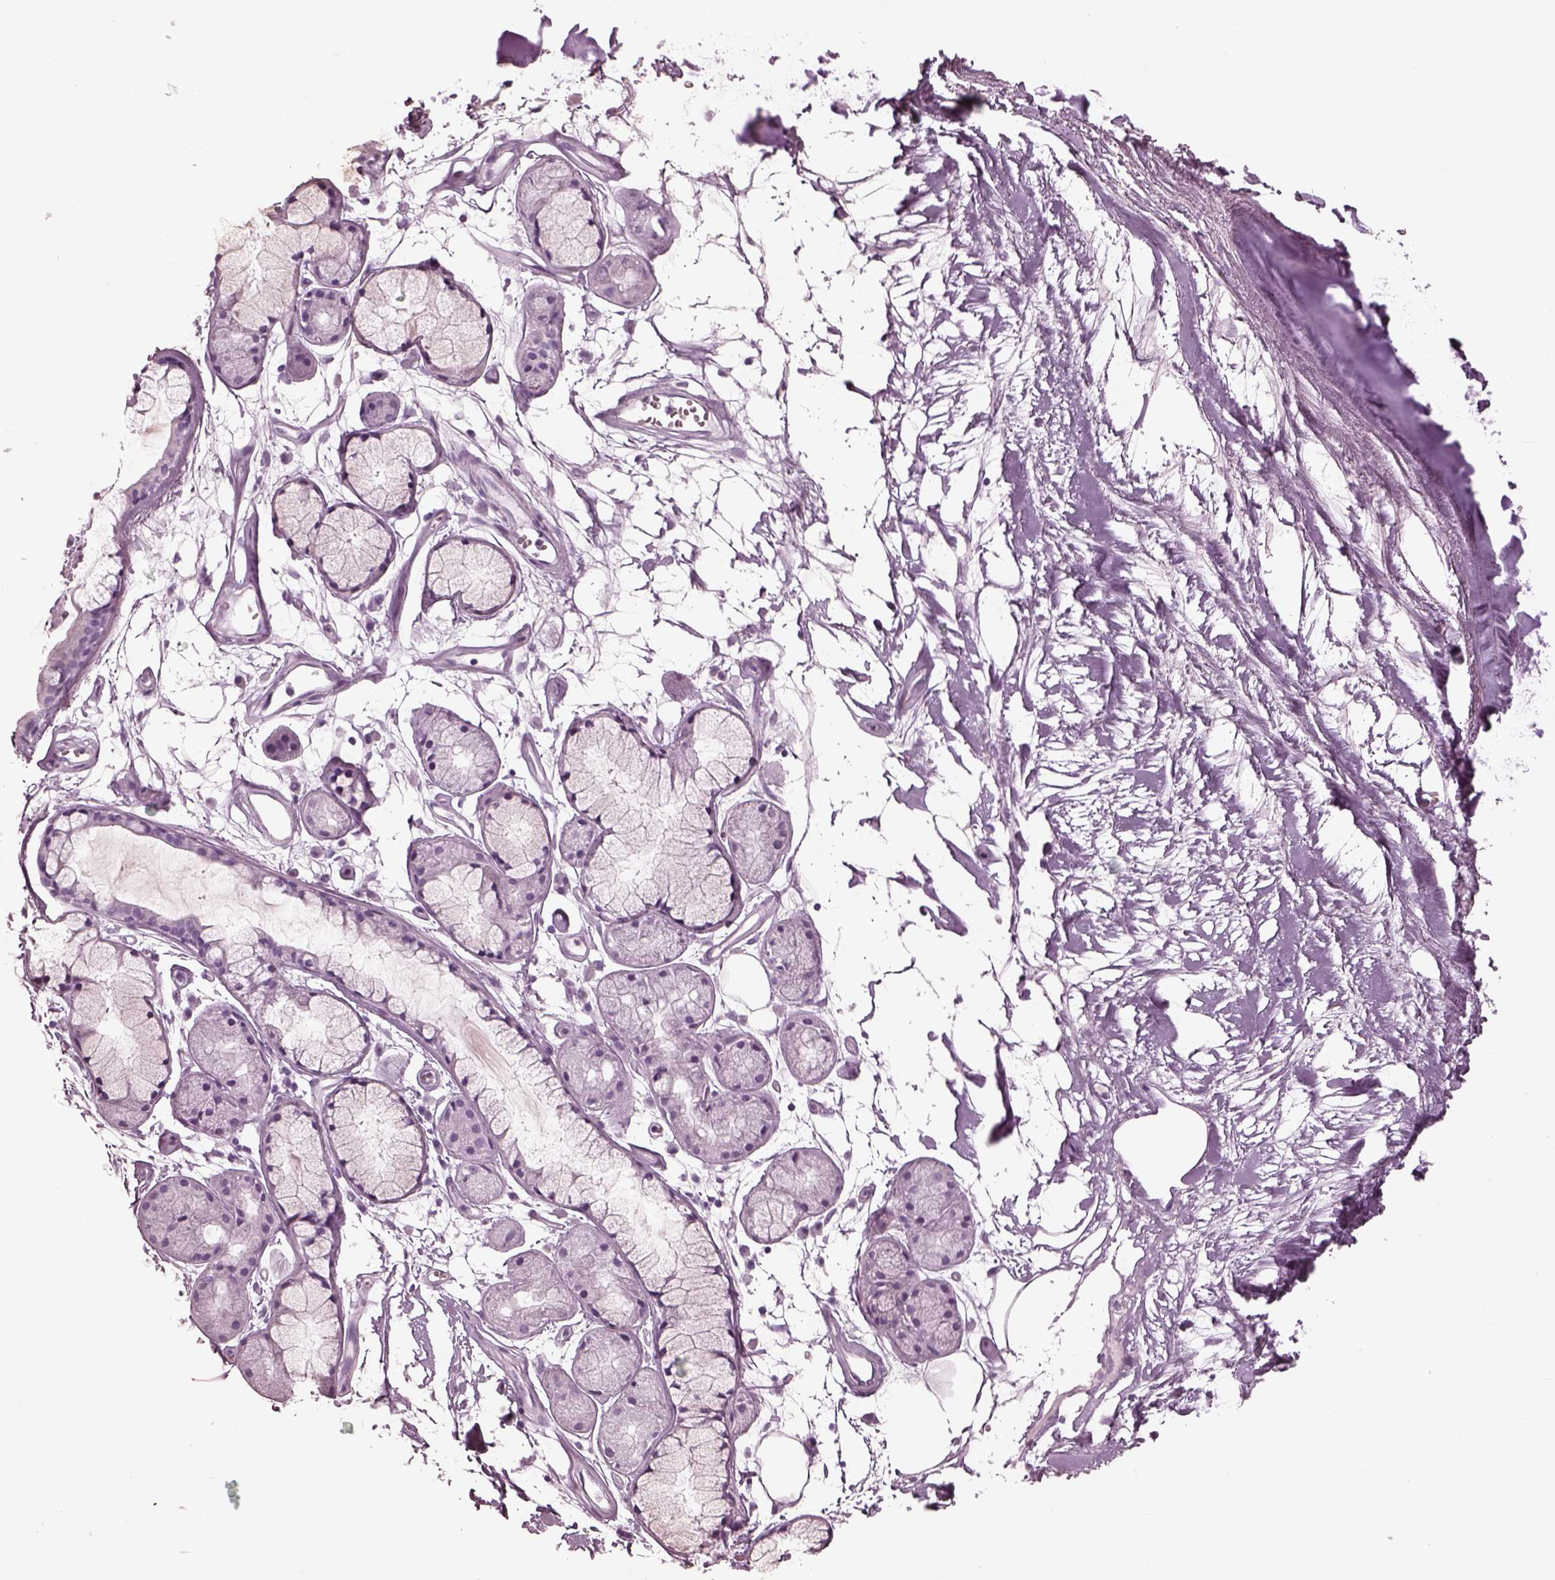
{"staining": {"intensity": "negative", "quantity": "none", "location": "none"}, "tissue": "adipose tissue", "cell_type": "Adipocytes", "image_type": "normal", "snomed": [{"axis": "morphology", "description": "Normal tissue, NOS"}, {"axis": "morphology", "description": "Squamous cell carcinoma, NOS"}, {"axis": "topography", "description": "Cartilage tissue"}, {"axis": "topography", "description": "Lung"}], "caption": "Adipocytes show no significant protein staining in normal adipose tissue. The staining is performed using DAB (3,3'-diaminobenzidine) brown chromogen with nuclei counter-stained in using hematoxylin.", "gene": "FABP9", "patient": {"sex": "male", "age": 66}}